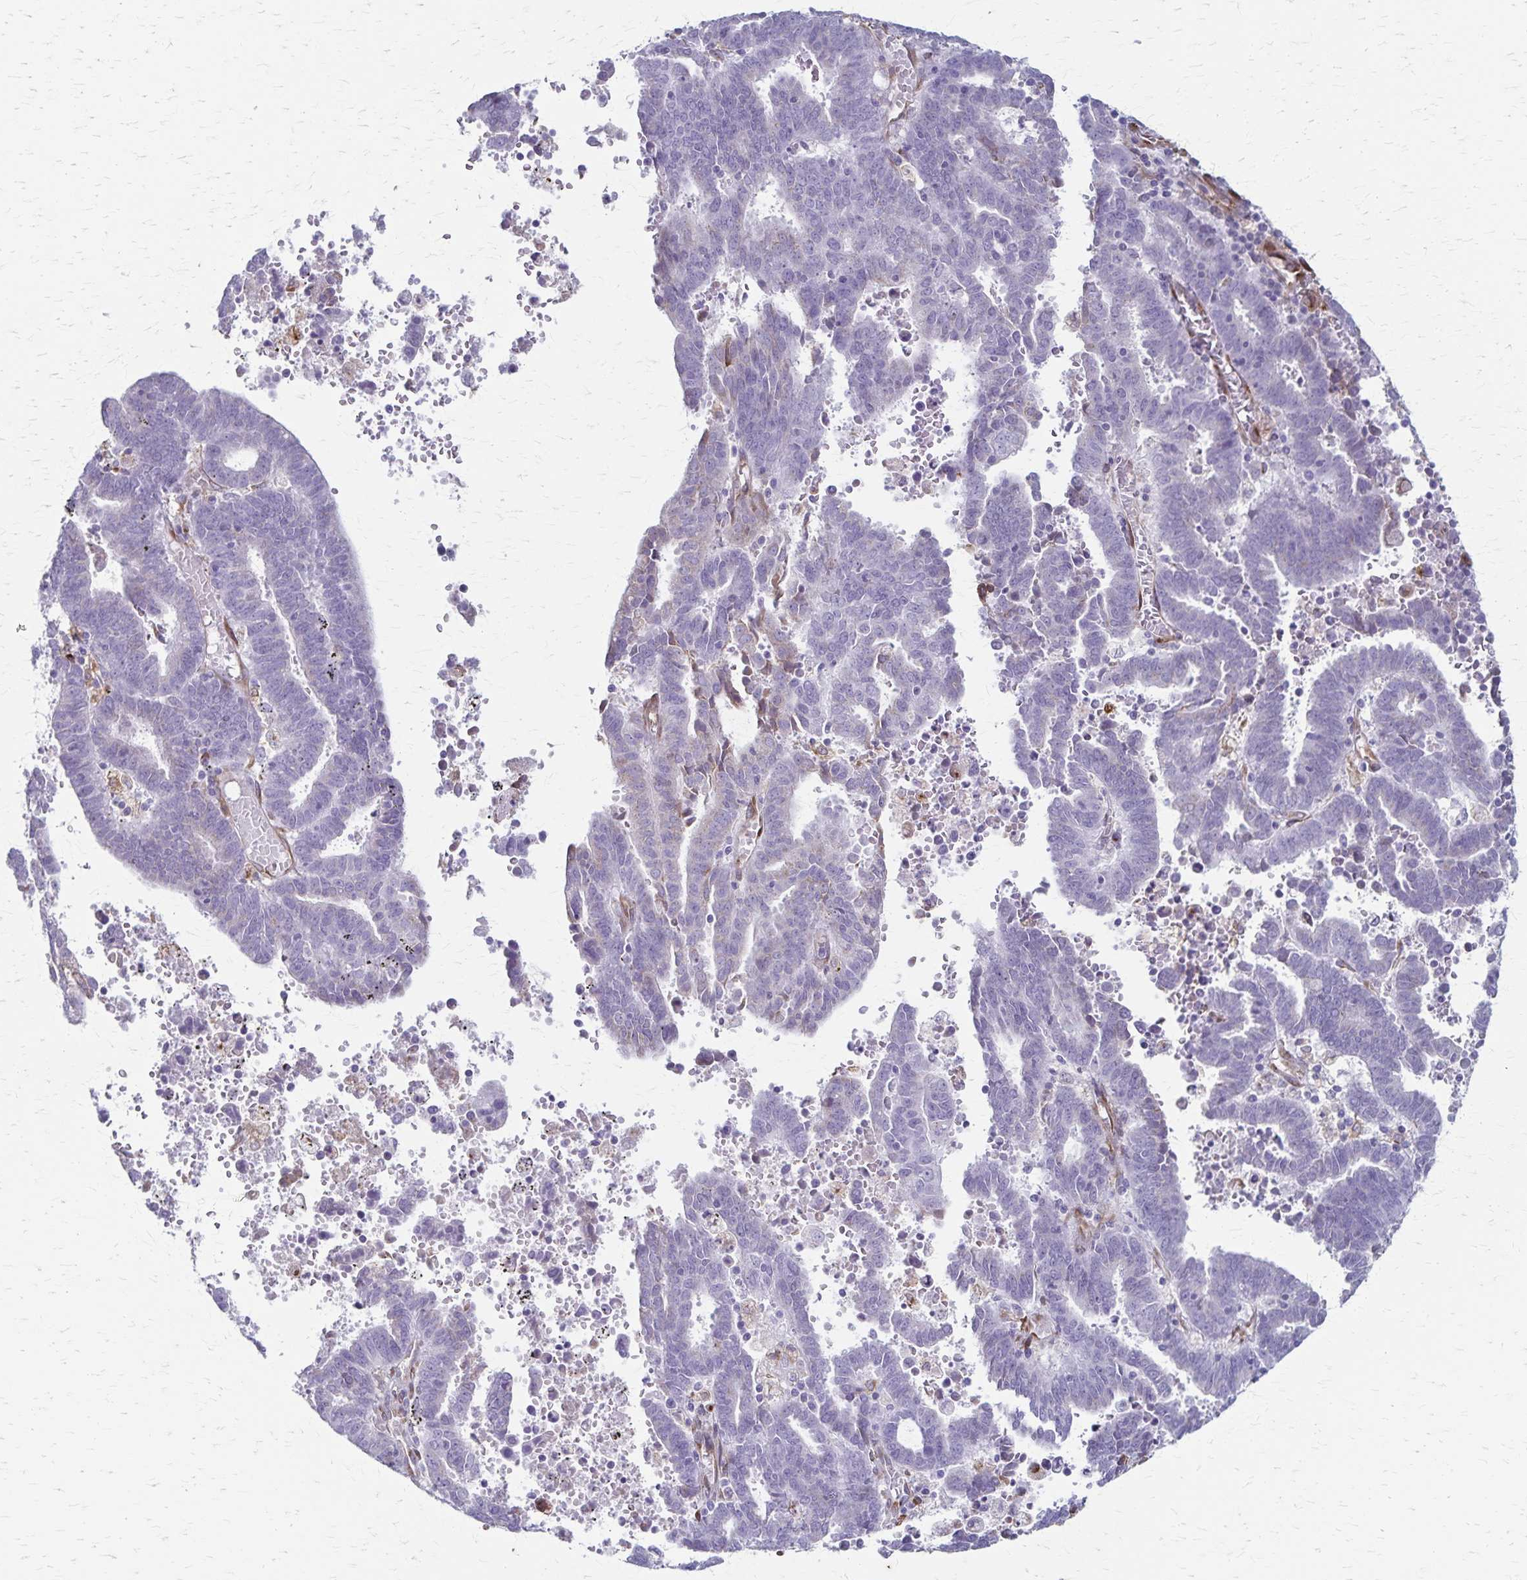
{"staining": {"intensity": "negative", "quantity": "none", "location": "none"}, "tissue": "endometrial cancer", "cell_type": "Tumor cells", "image_type": "cancer", "snomed": [{"axis": "morphology", "description": "Adenocarcinoma, NOS"}, {"axis": "topography", "description": "Uterus"}], "caption": "This is a image of immunohistochemistry staining of endometrial adenocarcinoma, which shows no positivity in tumor cells.", "gene": "MCFD2", "patient": {"sex": "female", "age": 83}}